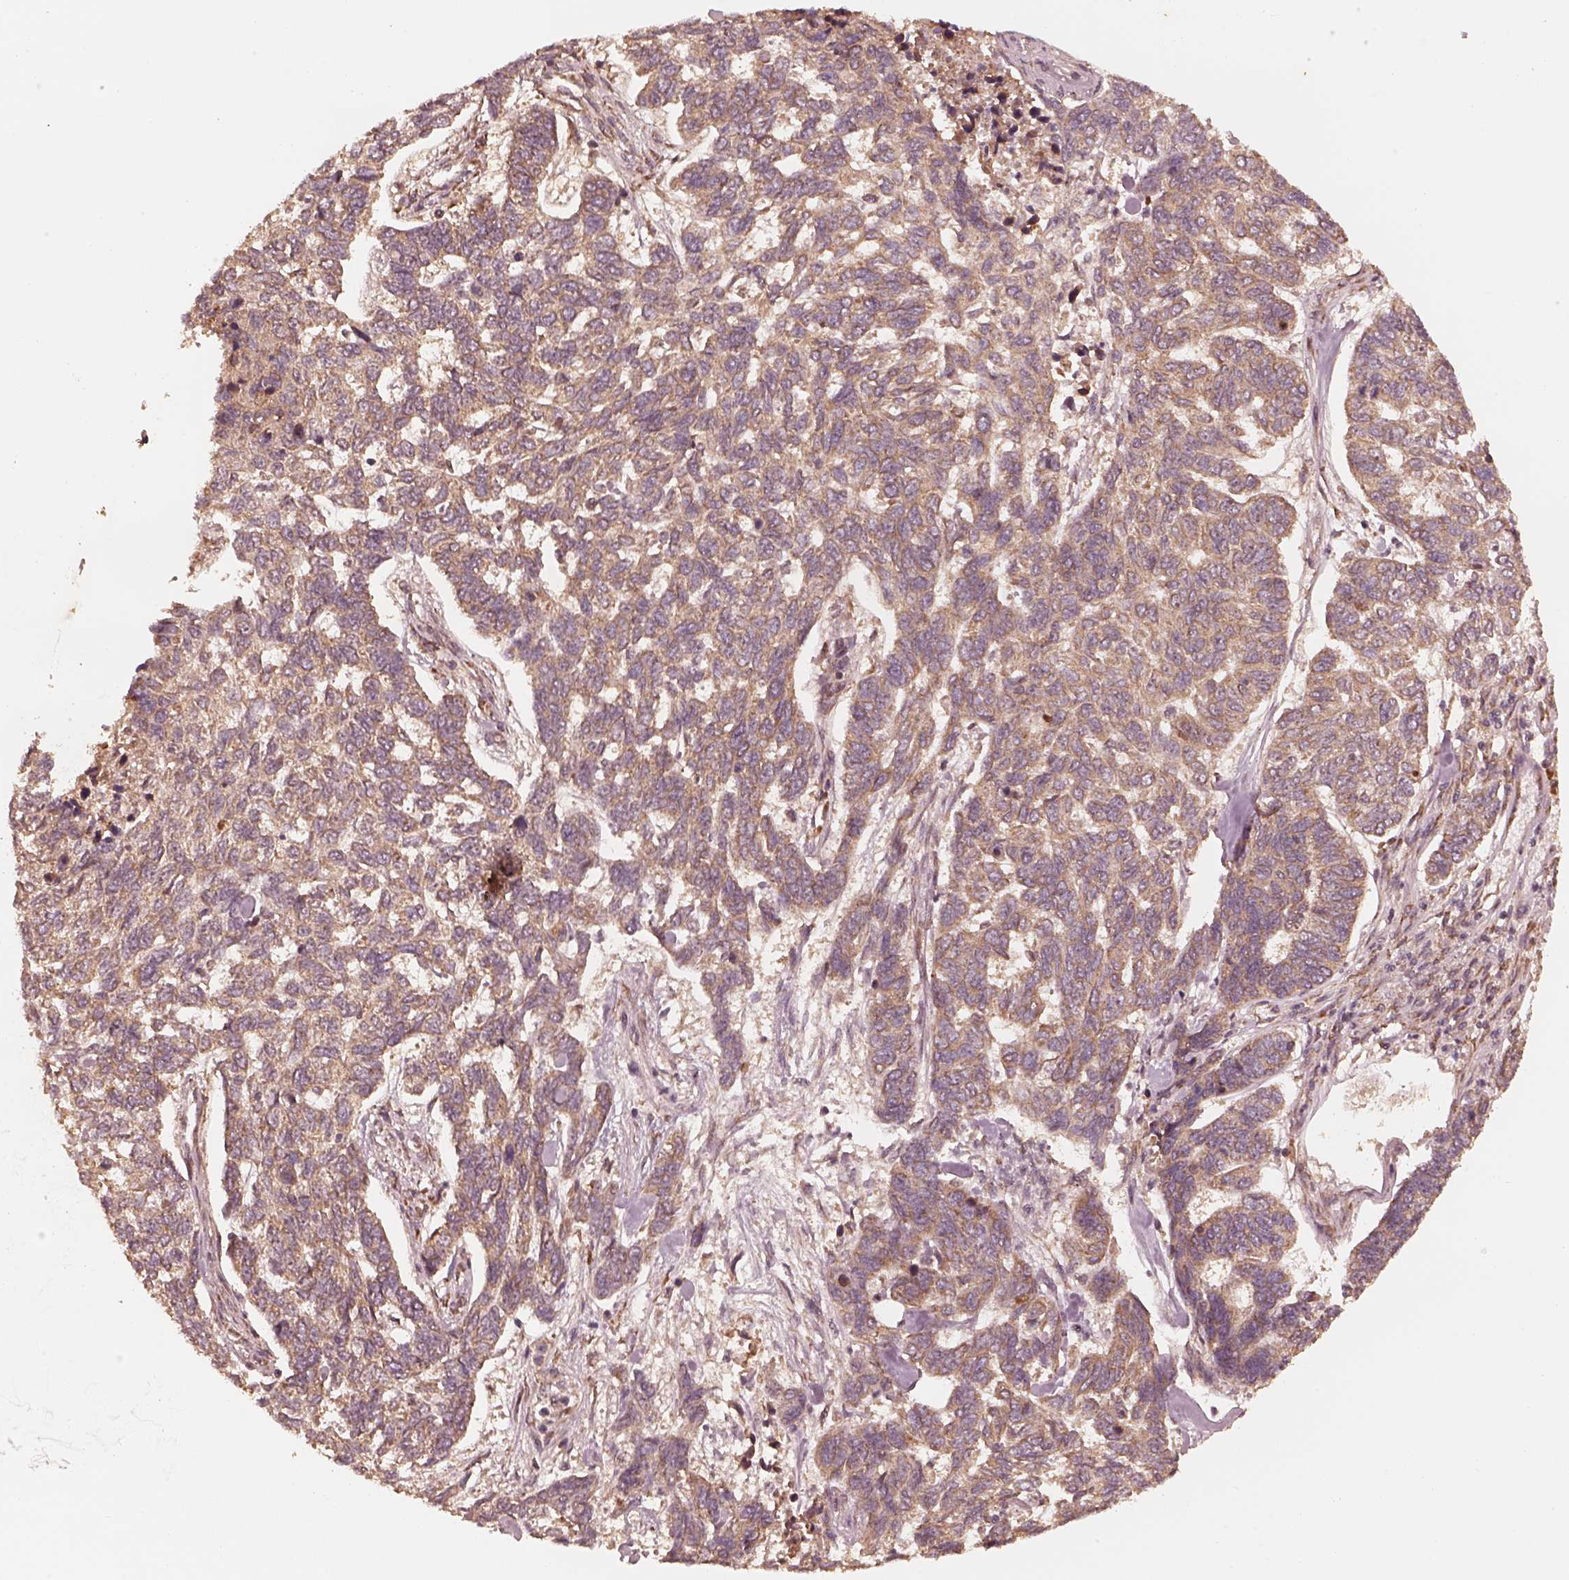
{"staining": {"intensity": "weak", "quantity": ">75%", "location": "cytoplasmic/membranous"}, "tissue": "skin cancer", "cell_type": "Tumor cells", "image_type": "cancer", "snomed": [{"axis": "morphology", "description": "Basal cell carcinoma"}, {"axis": "topography", "description": "Skin"}], "caption": "Protein staining displays weak cytoplasmic/membranous expression in about >75% of tumor cells in skin basal cell carcinoma.", "gene": "DNAJC25", "patient": {"sex": "female", "age": 65}}